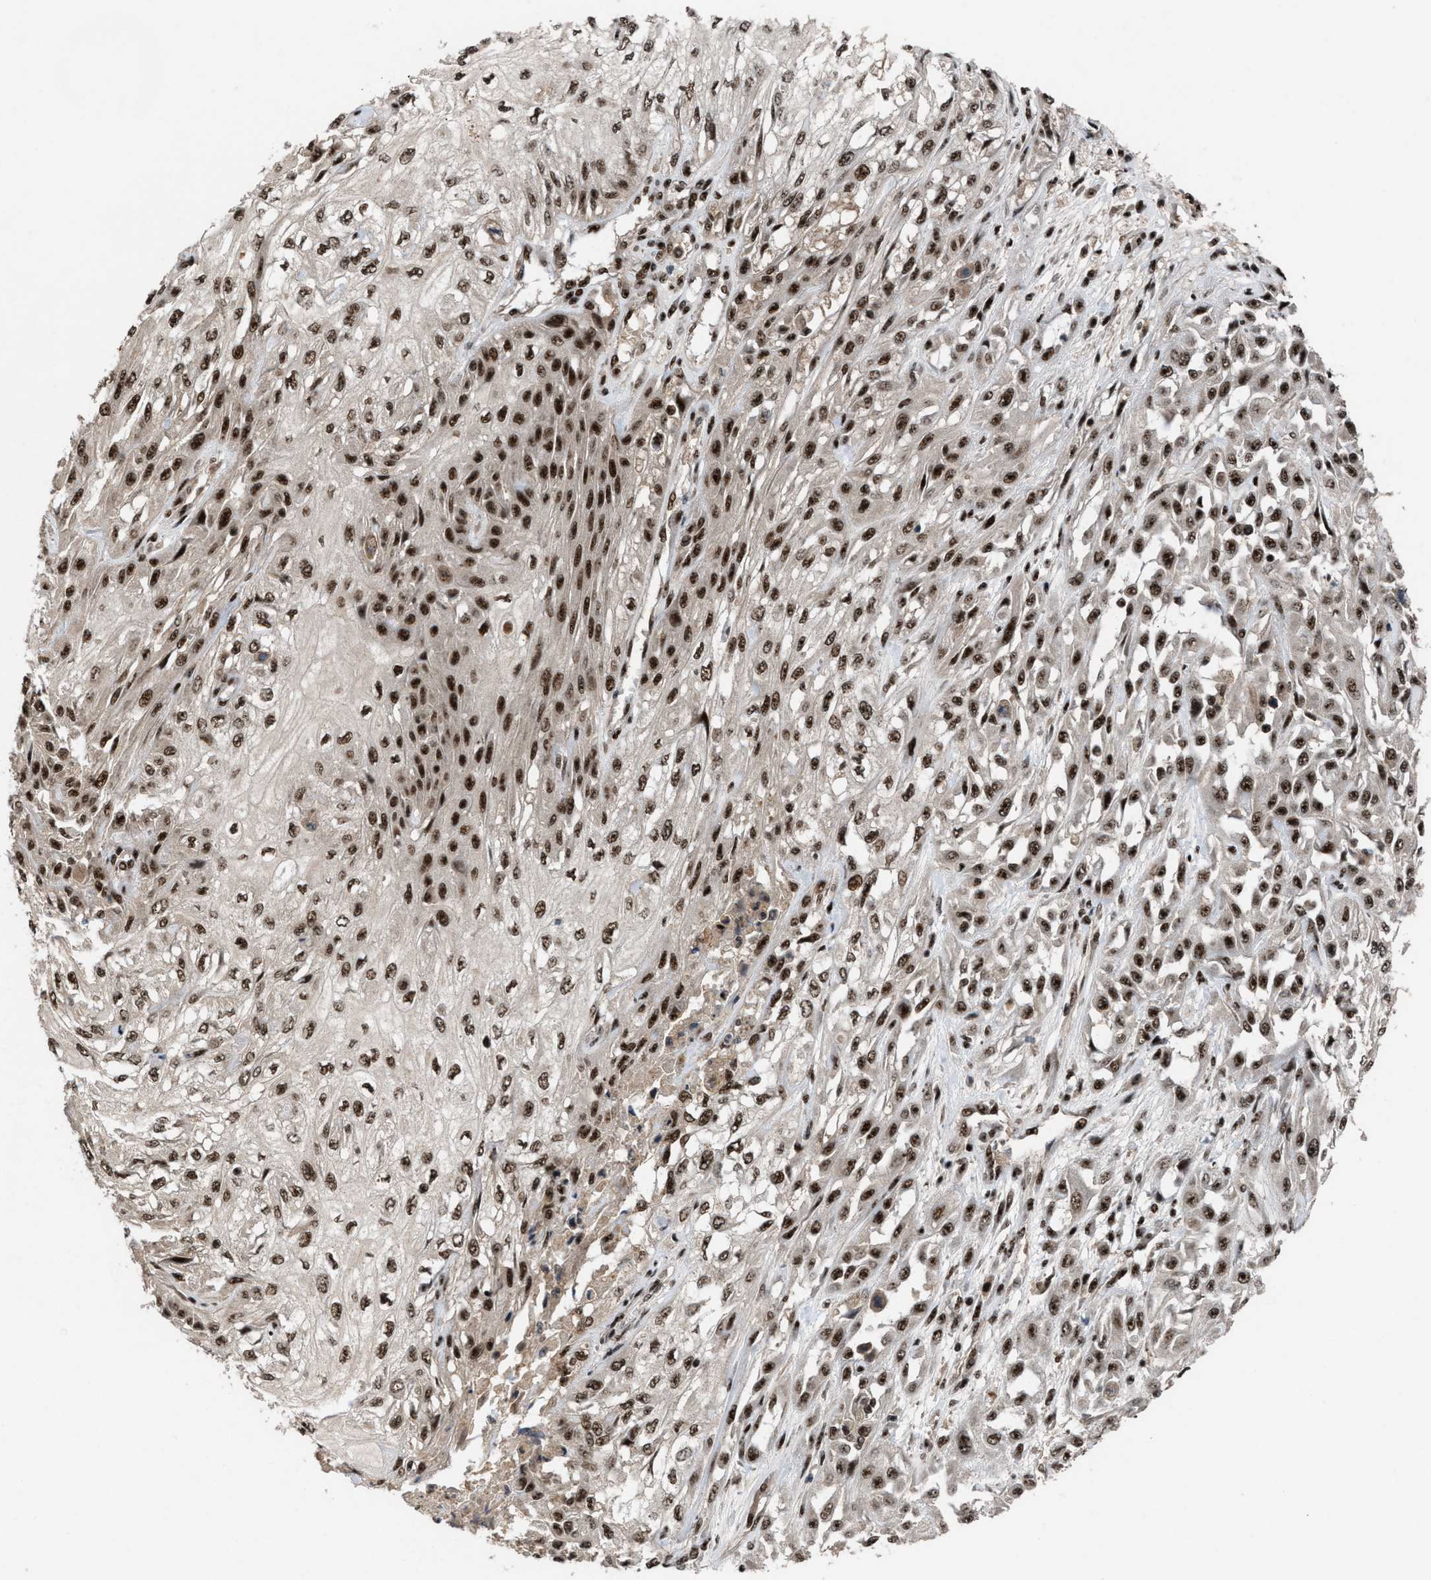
{"staining": {"intensity": "strong", "quantity": ">75%", "location": "nuclear"}, "tissue": "skin cancer", "cell_type": "Tumor cells", "image_type": "cancer", "snomed": [{"axis": "morphology", "description": "Squamous cell carcinoma, NOS"}, {"axis": "morphology", "description": "Squamous cell carcinoma, metastatic, NOS"}, {"axis": "topography", "description": "Skin"}, {"axis": "topography", "description": "Lymph node"}], "caption": "Skin cancer (squamous cell carcinoma) tissue shows strong nuclear expression in about >75% of tumor cells, visualized by immunohistochemistry.", "gene": "PRPF4", "patient": {"sex": "male", "age": 75}}